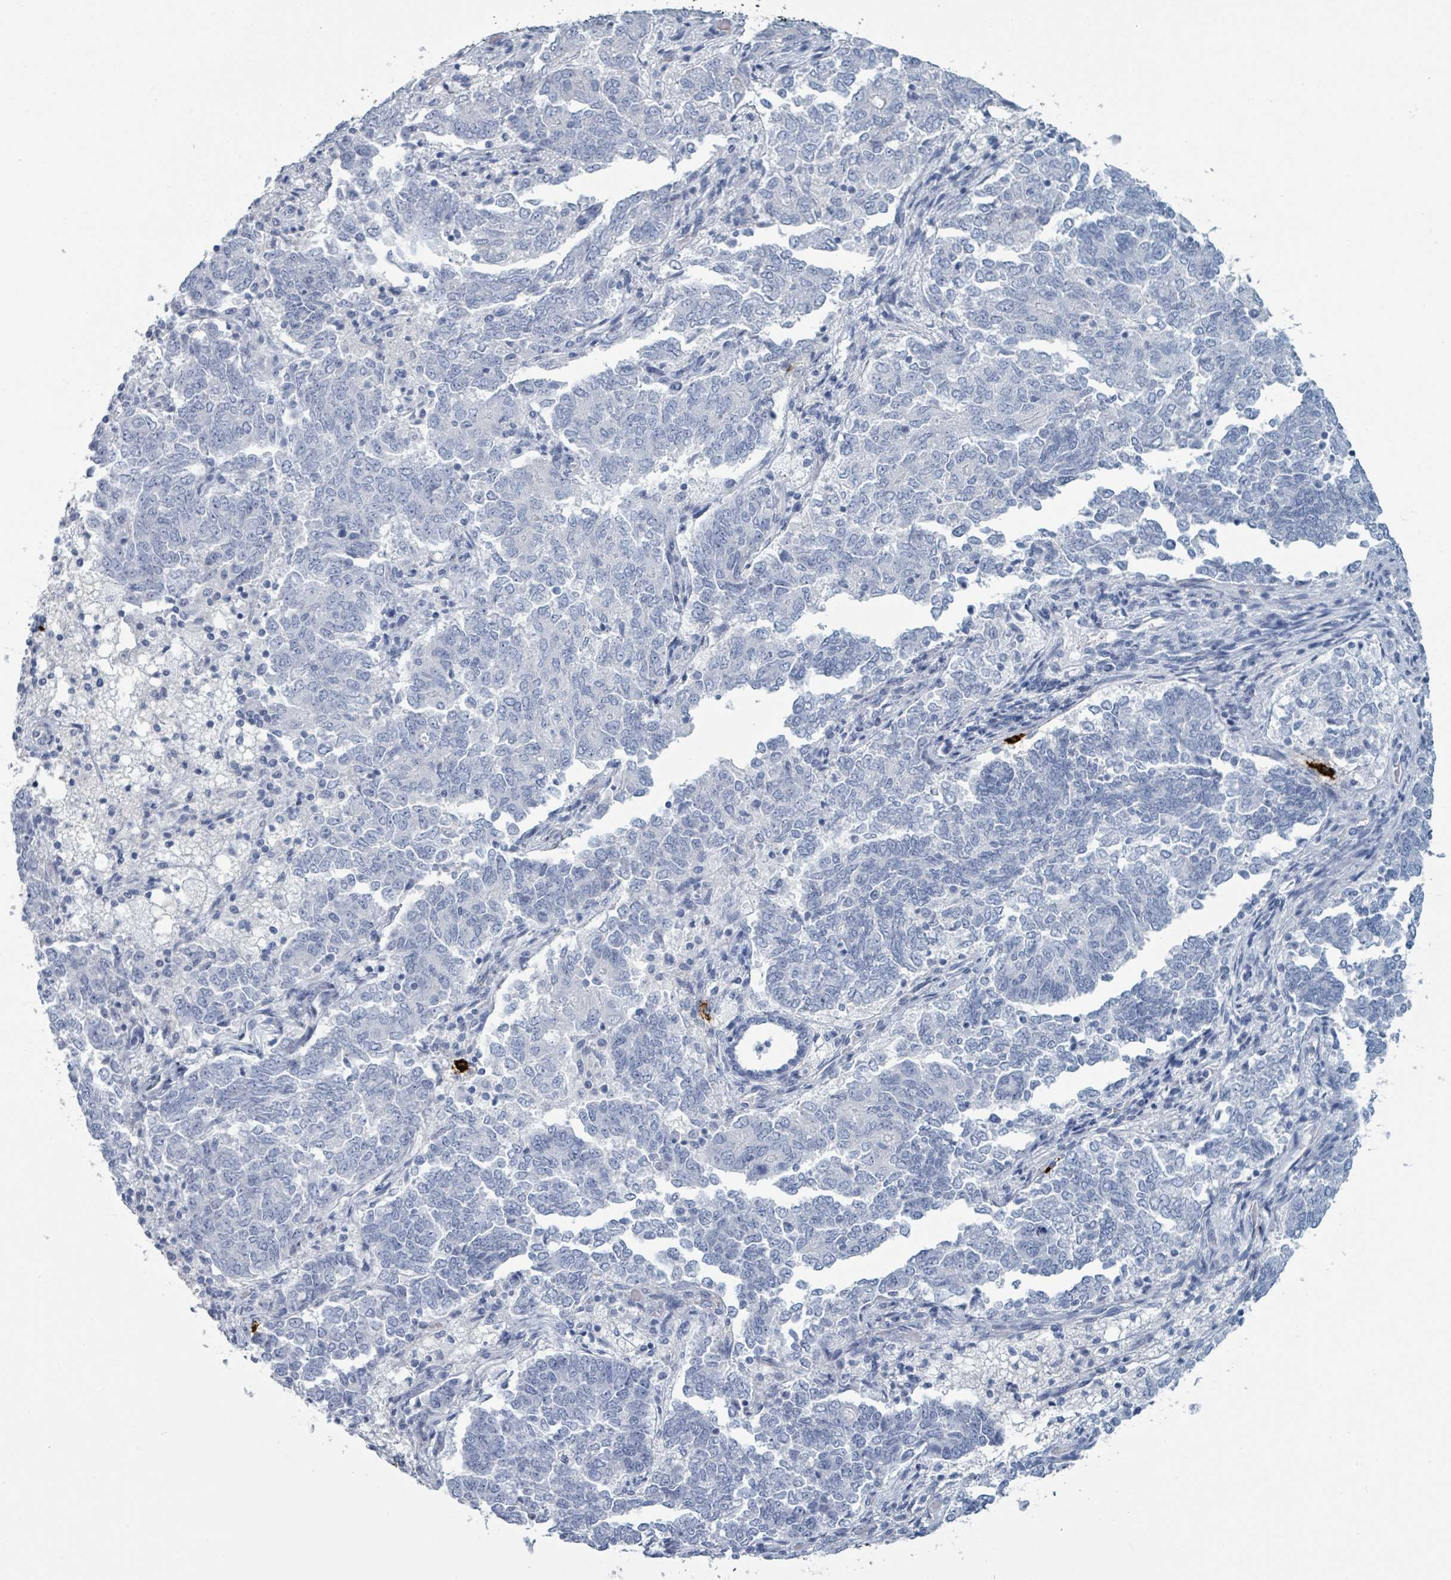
{"staining": {"intensity": "negative", "quantity": "none", "location": "none"}, "tissue": "endometrial cancer", "cell_type": "Tumor cells", "image_type": "cancer", "snomed": [{"axis": "morphology", "description": "Adenocarcinoma, NOS"}, {"axis": "topography", "description": "Endometrium"}], "caption": "Micrograph shows no protein expression in tumor cells of adenocarcinoma (endometrial) tissue.", "gene": "VPS13D", "patient": {"sex": "female", "age": 80}}